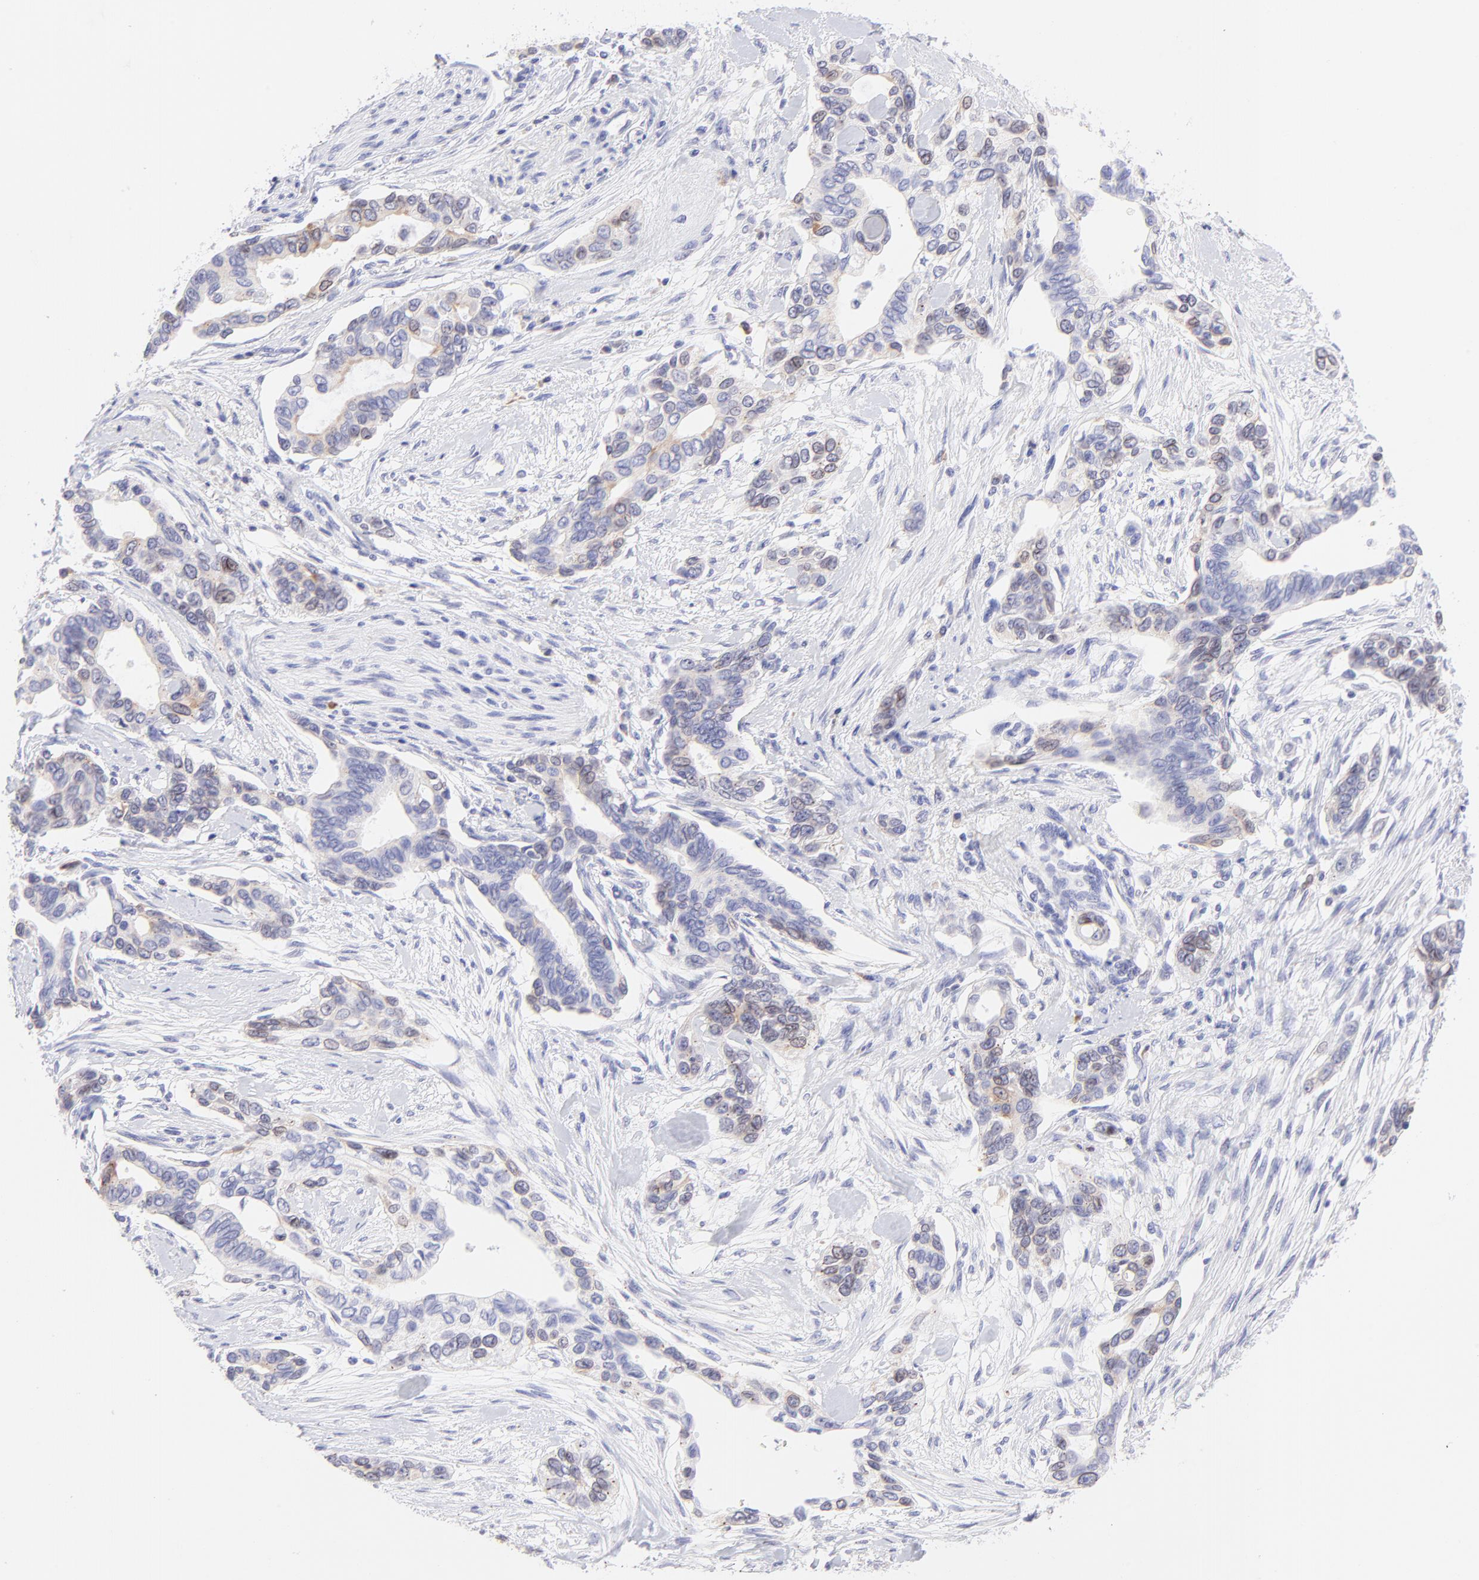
{"staining": {"intensity": "weak", "quantity": "25%-75%", "location": "cytoplasmic/membranous"}, "tissue": "pancreatic cancer", "cell_type": "Tumor cells", "image_type": "cancer", "snomed": [{"axis": "morphology", "description": "Adenocarcinoma, NOS"}, {"axis": "topography", "description": "Pancreas"}], "caption": "This is an image of immunohistochemistry (IHC) staining of pancreatic adenocarcinoma, which shows weak positivity in the cytoplasmic/membranous of tumor cells.", "gene": "IRAG2", "patient": {"sex": "female", "age": 60}}